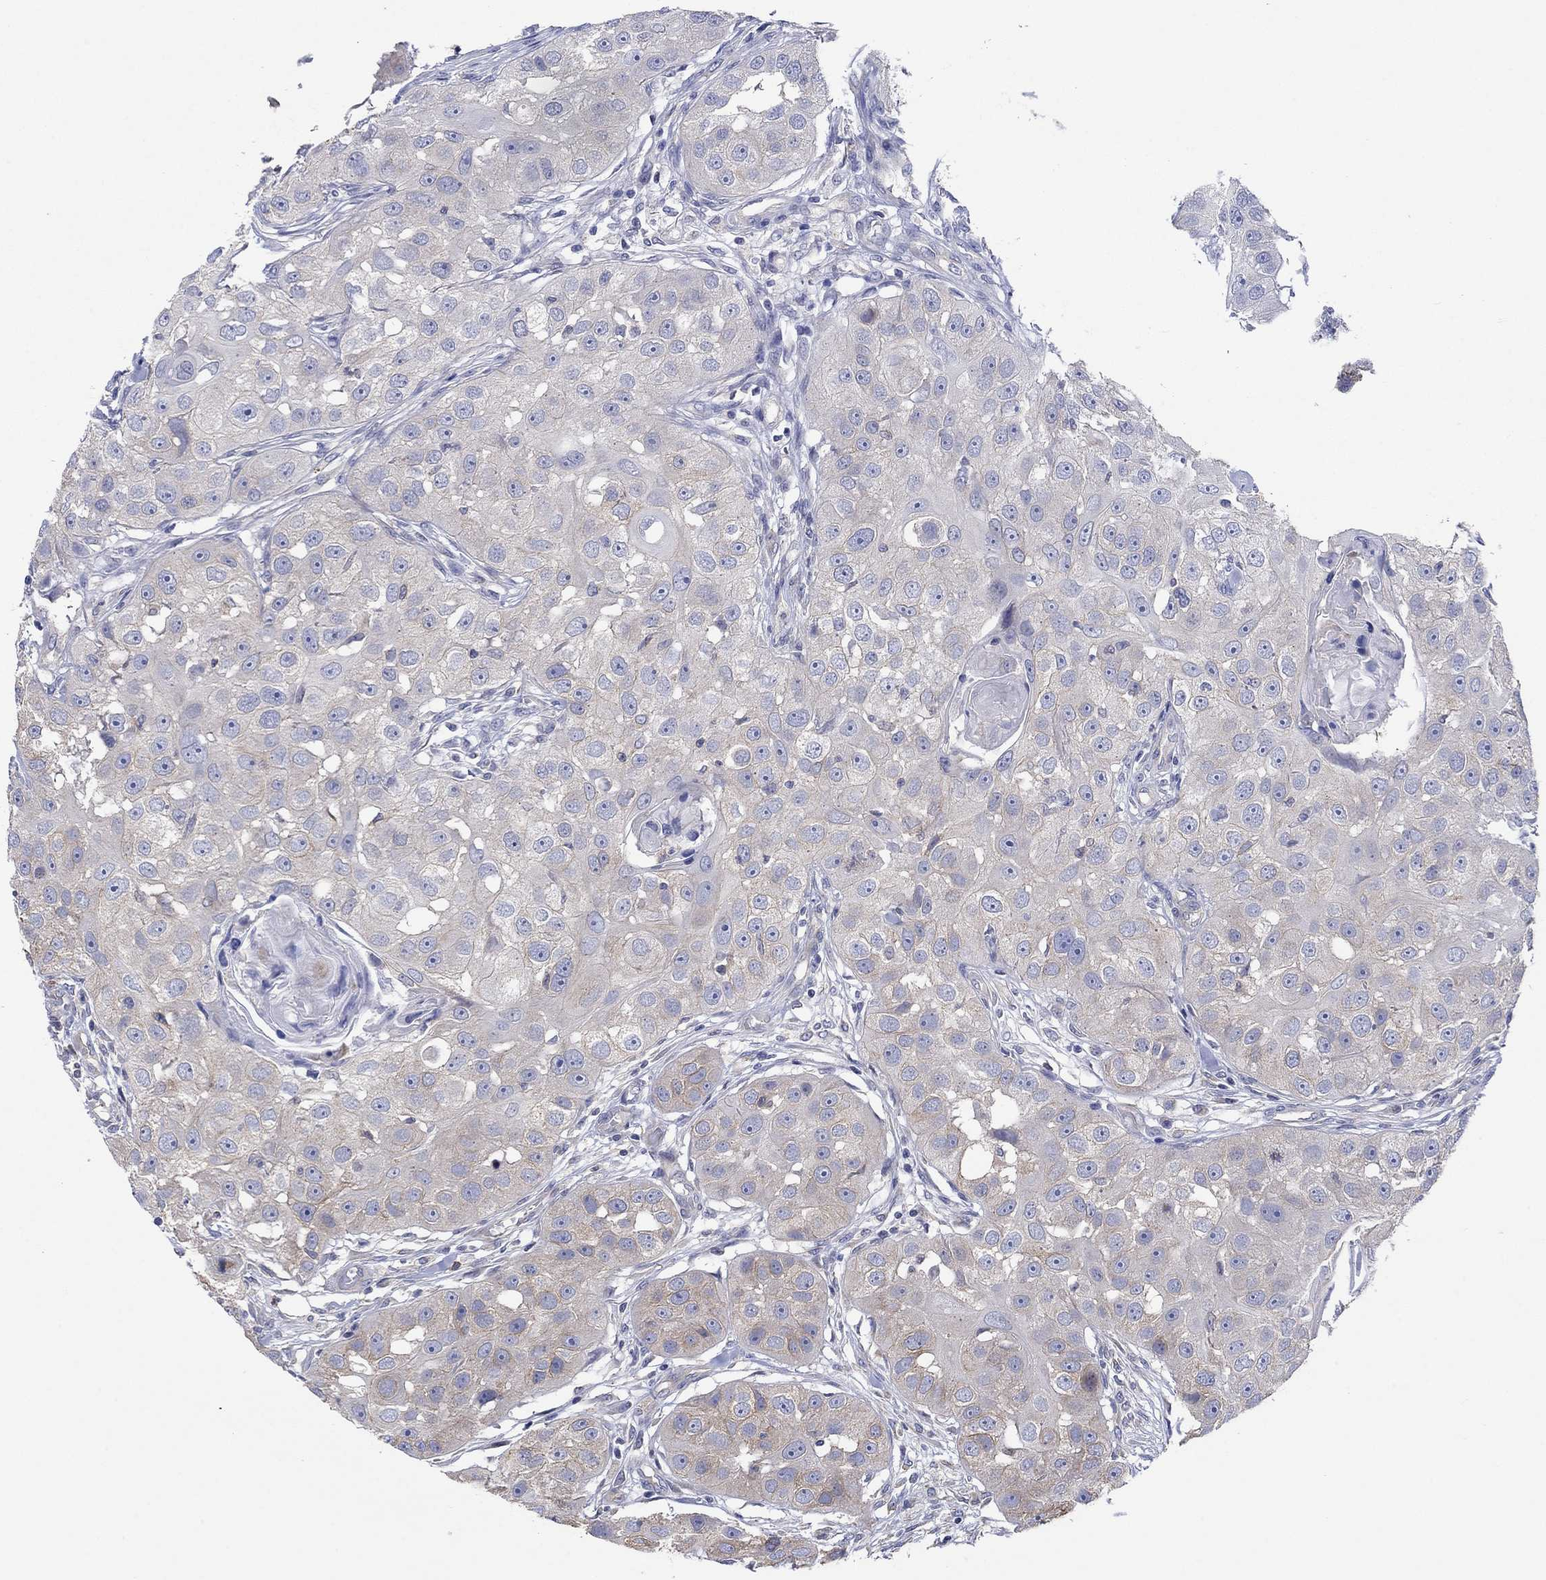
{"staining": {"intensity": "weak", "quantity": "25%-75%", "location": "cytoplasmic/membranous"}, "tissue": "head and neck cancer", "cell_type": "Tumor cells", "image_type": "cancer", "snomed": [{"axis": "morphology", "description": "Normal tissue, NOS"}, {"axis": "morphology", "description": "Squamous cell carcinoma, NOS"}, {"axis": "topography", "description": "Skeletal muscle"}, {"axis": "topography", "description": "Head-Neck"}], "caption": "Head and neck cancer (squamous cell carcinoma) was stained to show a protein in brown. There is low levels of weak cytoplasmic/membranous positivity in approximately 25%-75% of tumor cells.", "gene": "TPRN", "patient": {"sex": "male", "age": 51}}